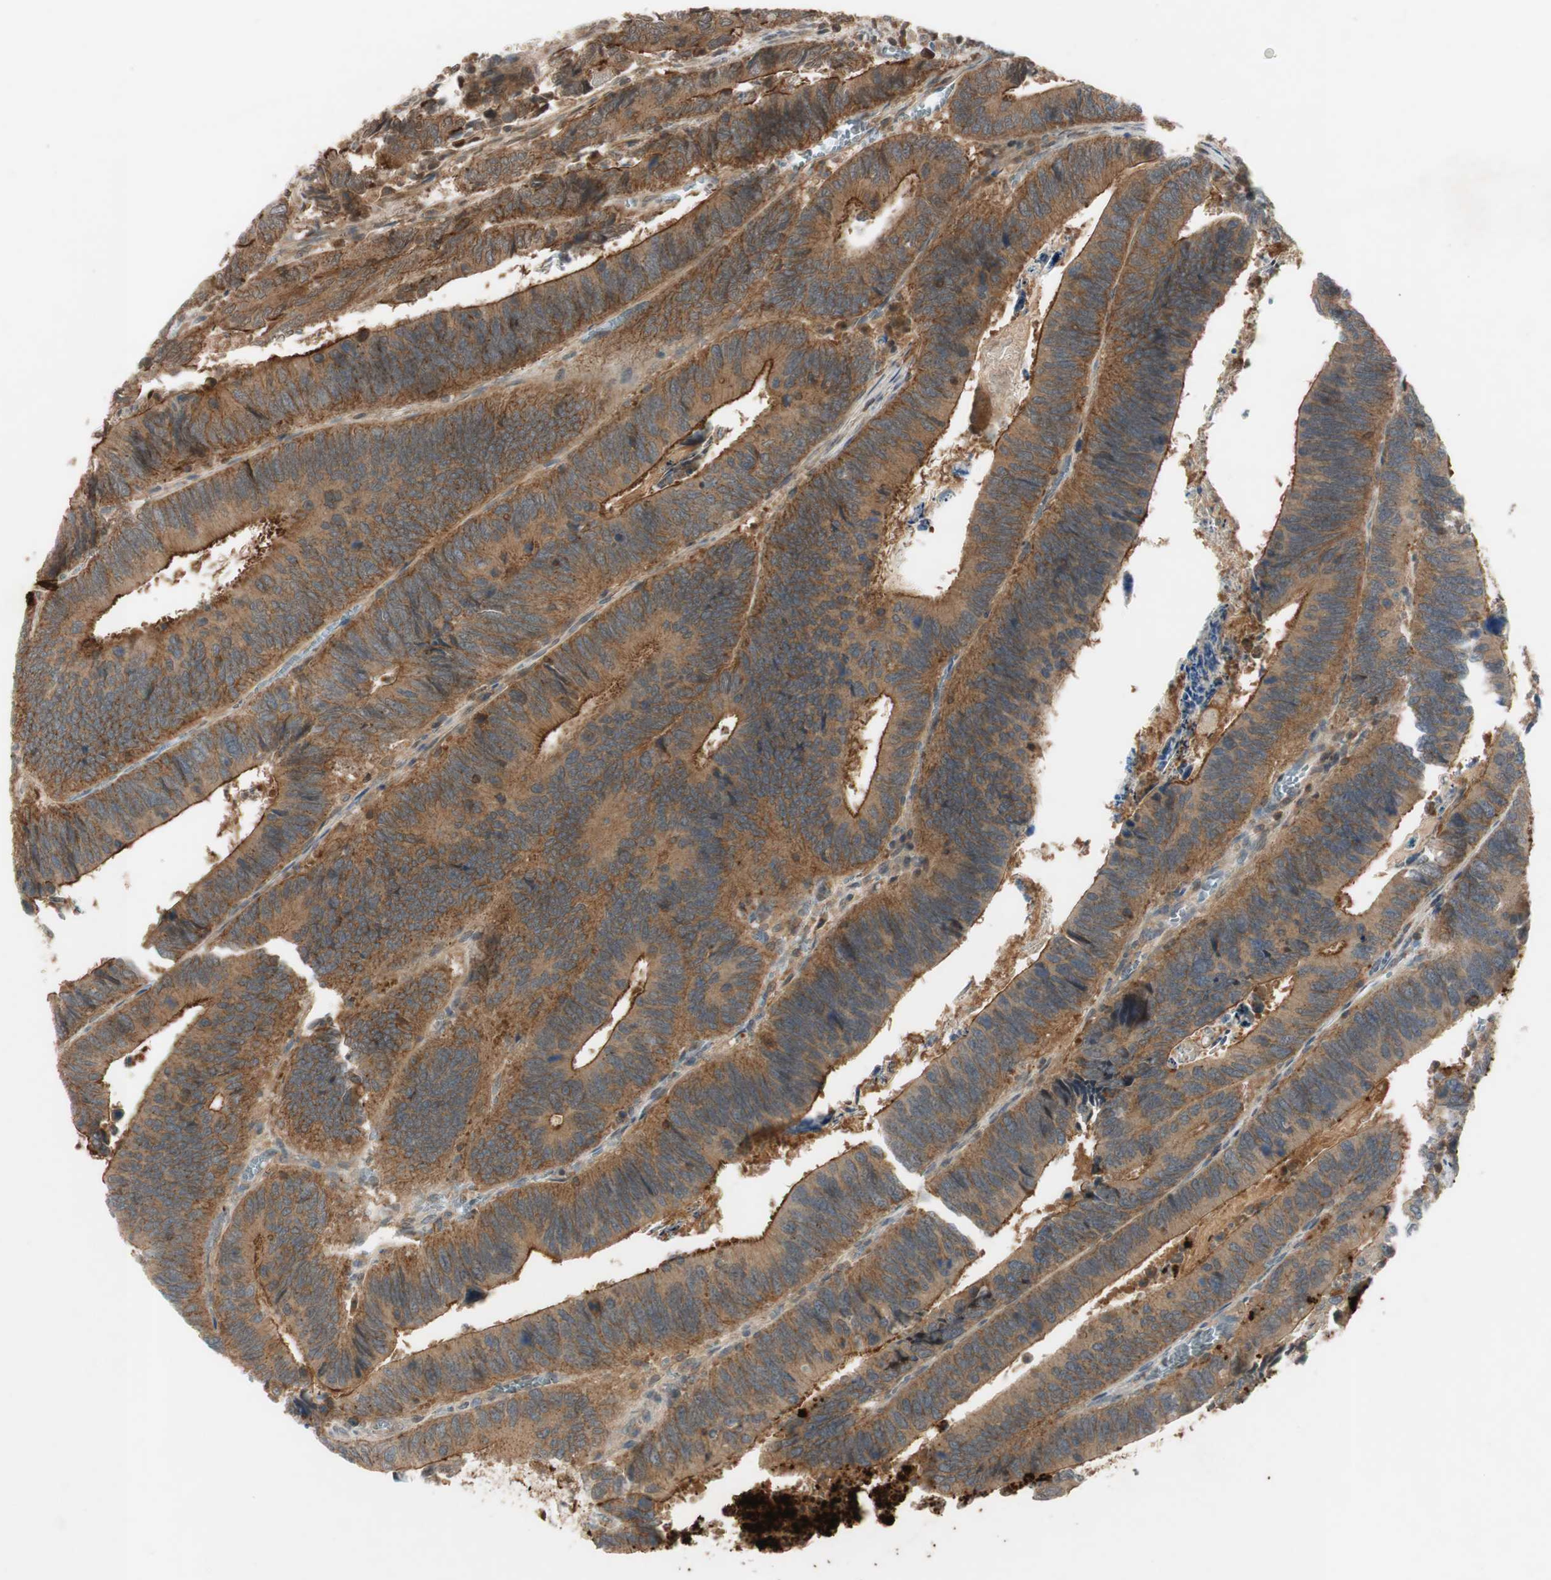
{"staining": {"intensity": "moderate", "quantity": ">75%", "location": "cytoplasmic/membranous"}, "tissue": "colorectal cancer", "cell_type": "Tumor cells", "image_type": "cancer", "snomed": [{"axis": "morphology", "description": "Adenocarcinoma, NOS"}, {"axis": "topography", "description": "Colon"}], "caption": "The immunohistochemical stain labels moderate cytoplasmic/membranous staining in tumor cells of colorectal cancer tissue.", "gene": "EPHA8", "patient": {"sex": "male", "age": 72}}